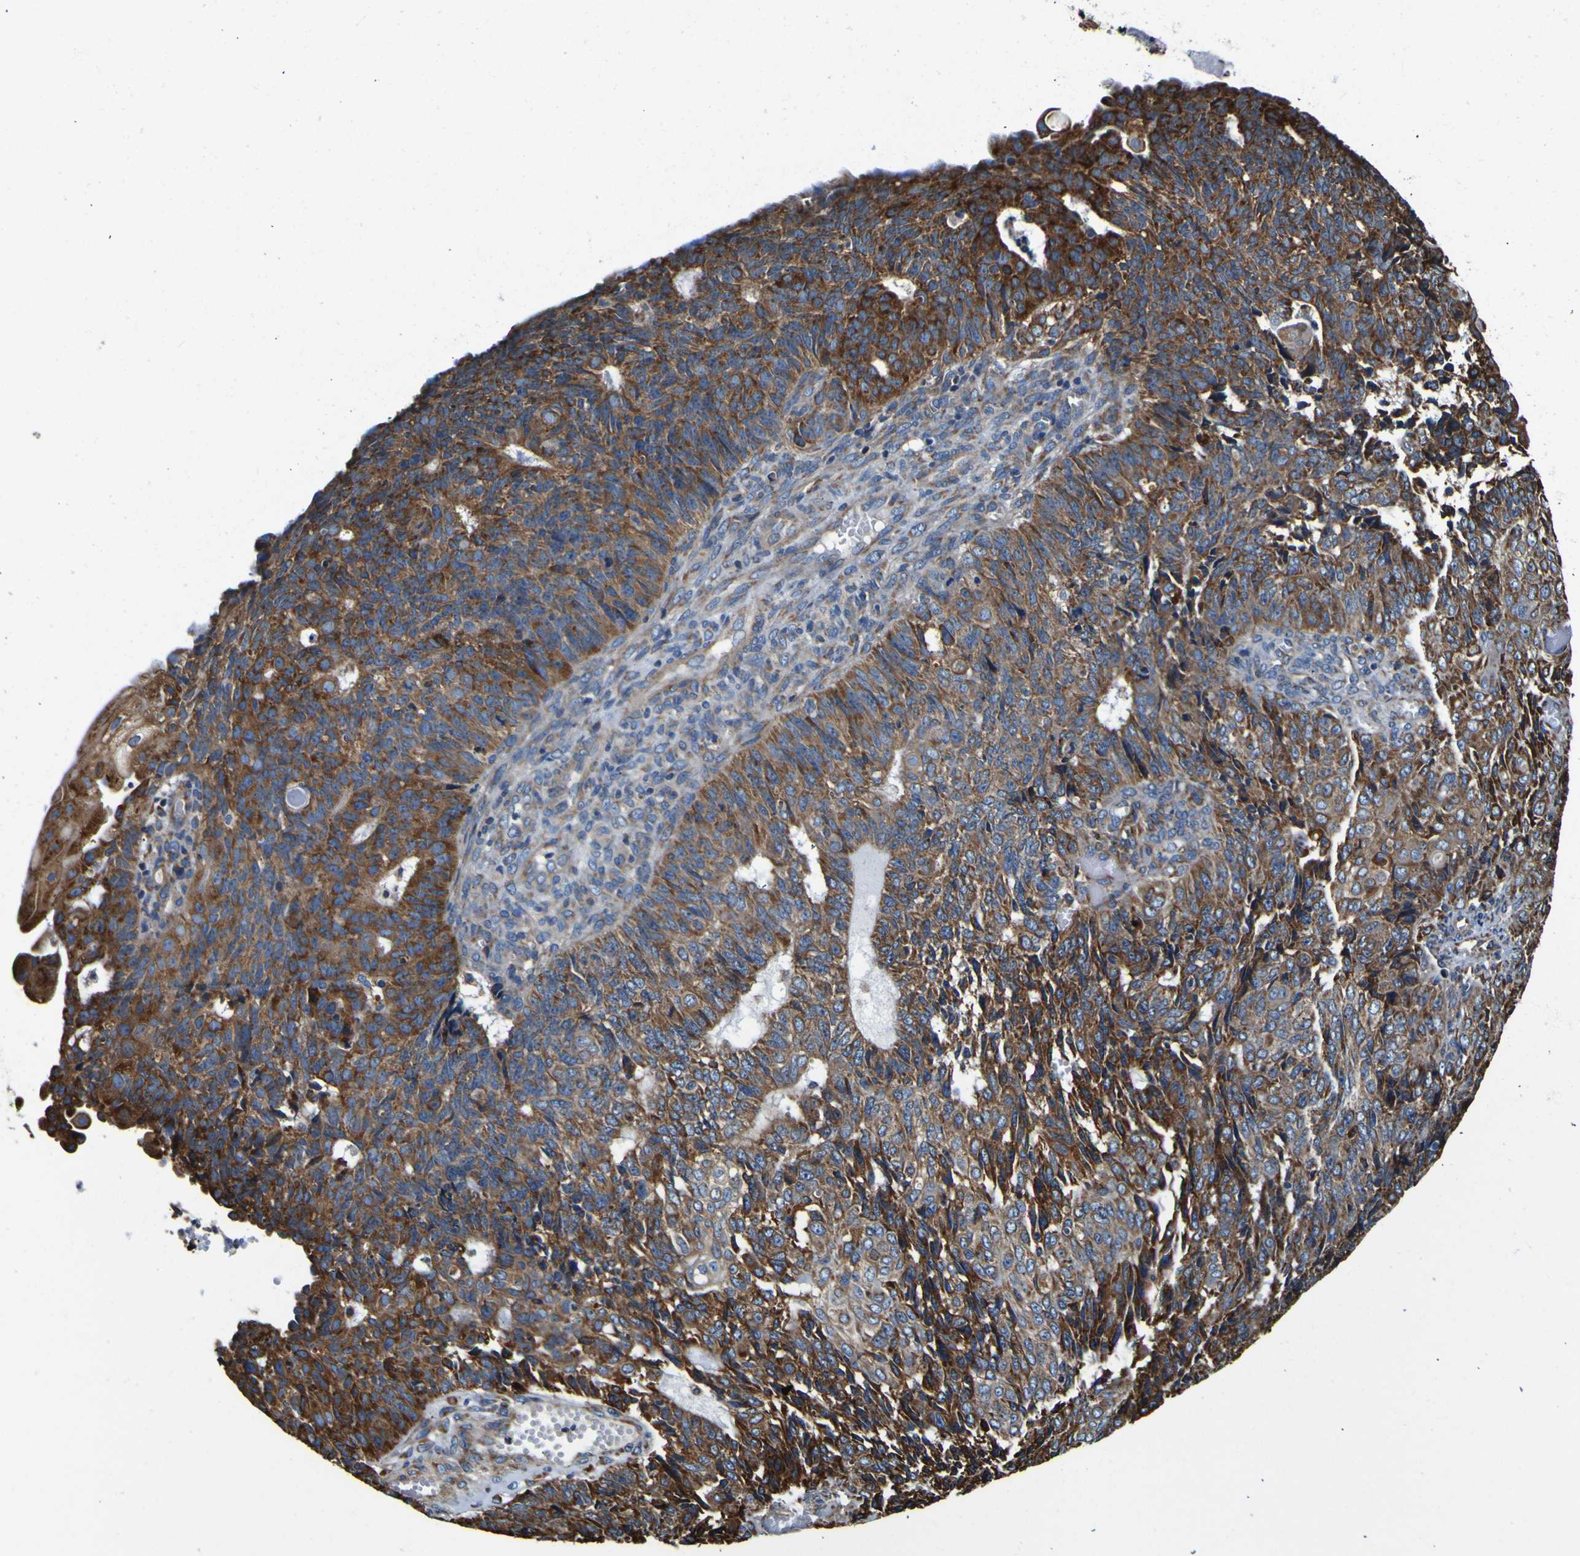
{"staining": {"intensity": "strong", "quantity": ">75%", "location": "cytoplasmic/membranous"}, "tissue": "endometrial cancer", "cell_type": "Tumor cells", "image_type": "cancer", "snomed": [{"axis": "morphology", "description": "Adenocarcinoma, NOS"}, {"axis": "topography", "description": "Endometrium"}], "caption": "Strong cytoplasmic/membranous protein staining is identified in about >75% of tumor cells in adenocarcinoma (endometrial).", "gene": "INPP5A", "patient": {"sex": "female", "age": 32}}